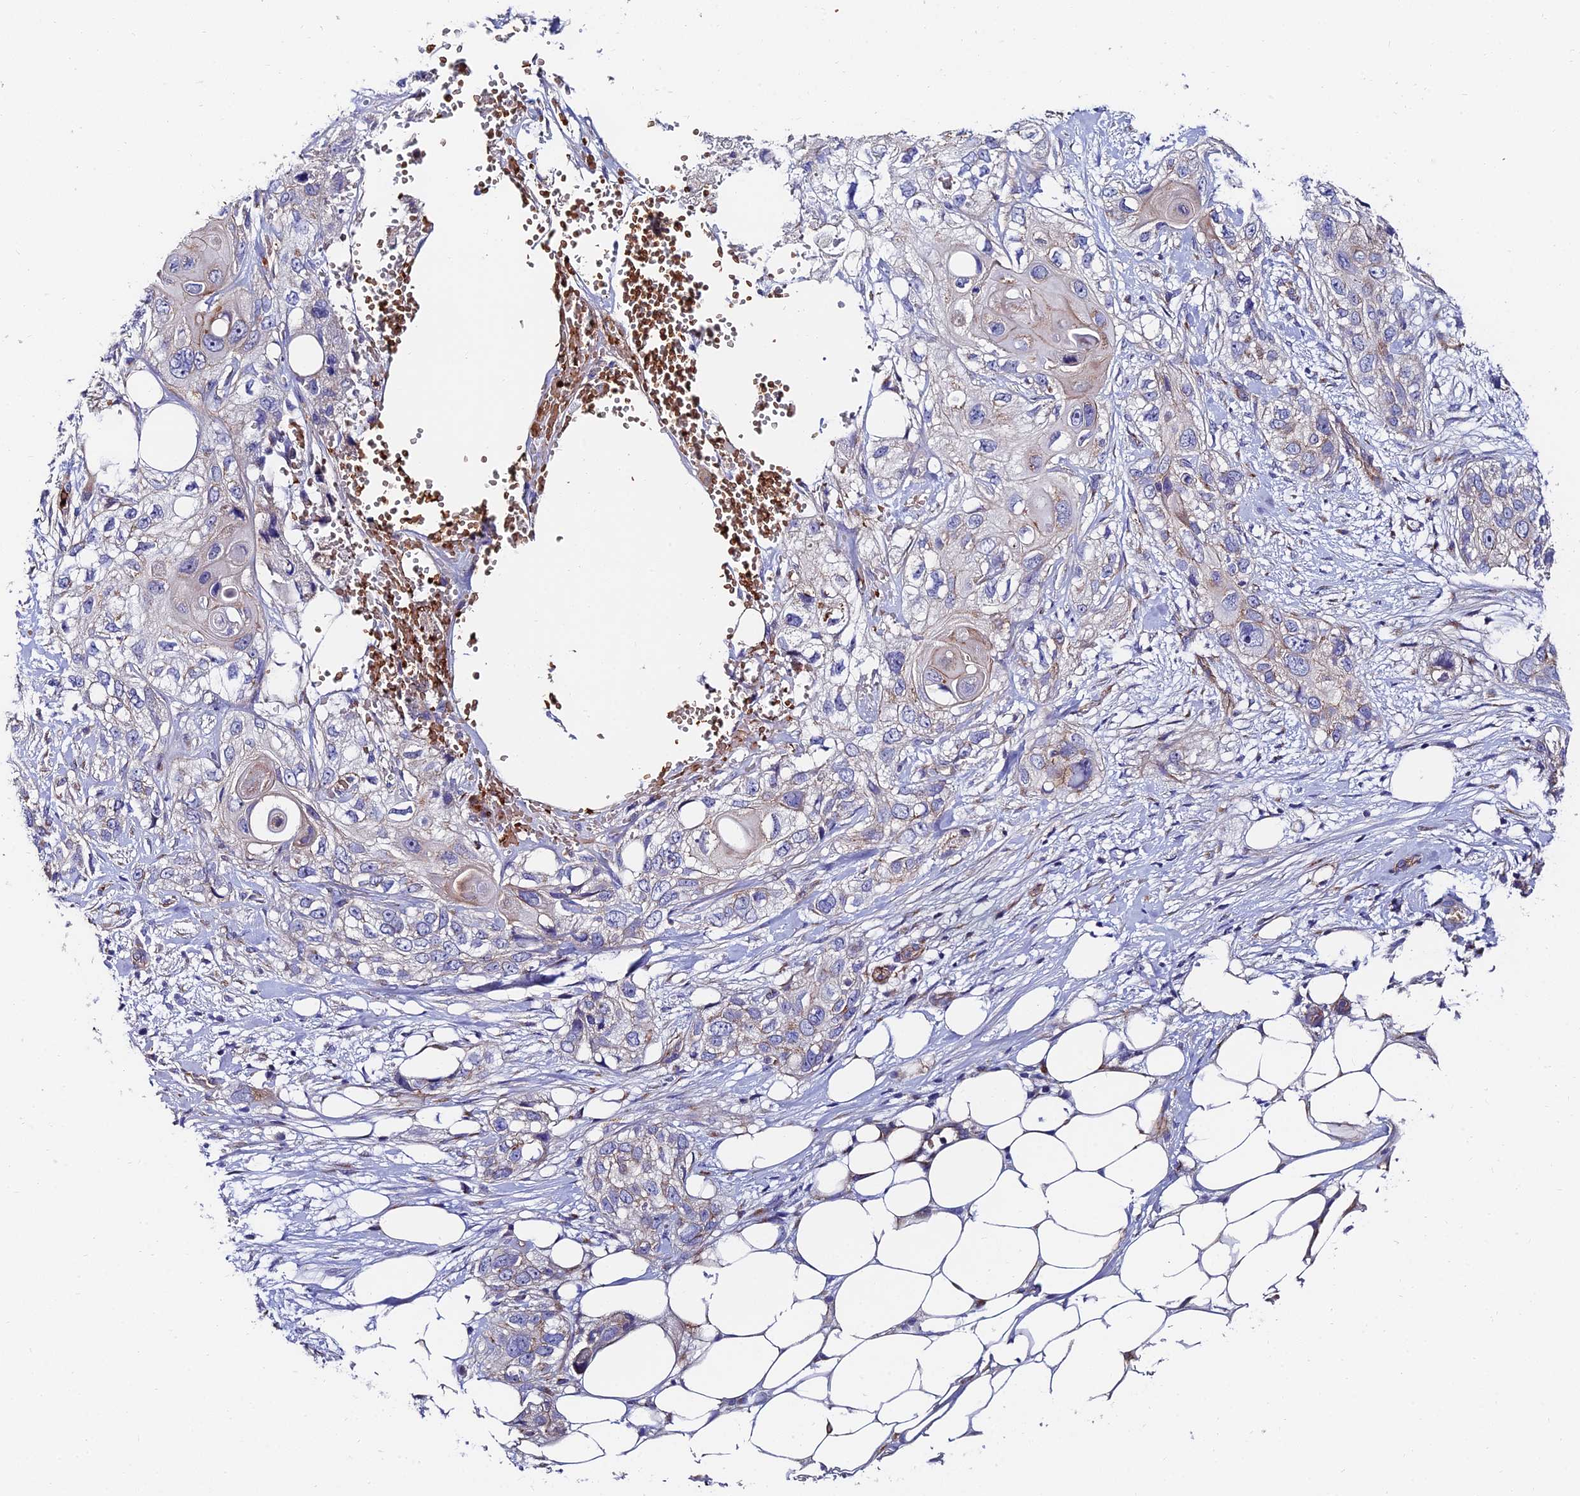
{"staining": {"intensity": "weak", "quantity": "<25%", "location": "cytoplasmic/membranous"}, "tissue": "skin cancer", "cell_type": "Tumor cells", "image_type": "cancer", "snomed": [{"axis": "morphology", "description": "Normal tissue, NOS"}, {"axis": "morphology", "description": "Squamous cell carcinoma, NOS"}, {"axis": "topography", "description": "Skin"}], "caption": "This is an immunohistochemistry (IHC) micrograph of human skin cancer. There is no positivity in tumor cells.", "gene": "ADGRF3", "patient": {"sex": "male", "age": 72}}